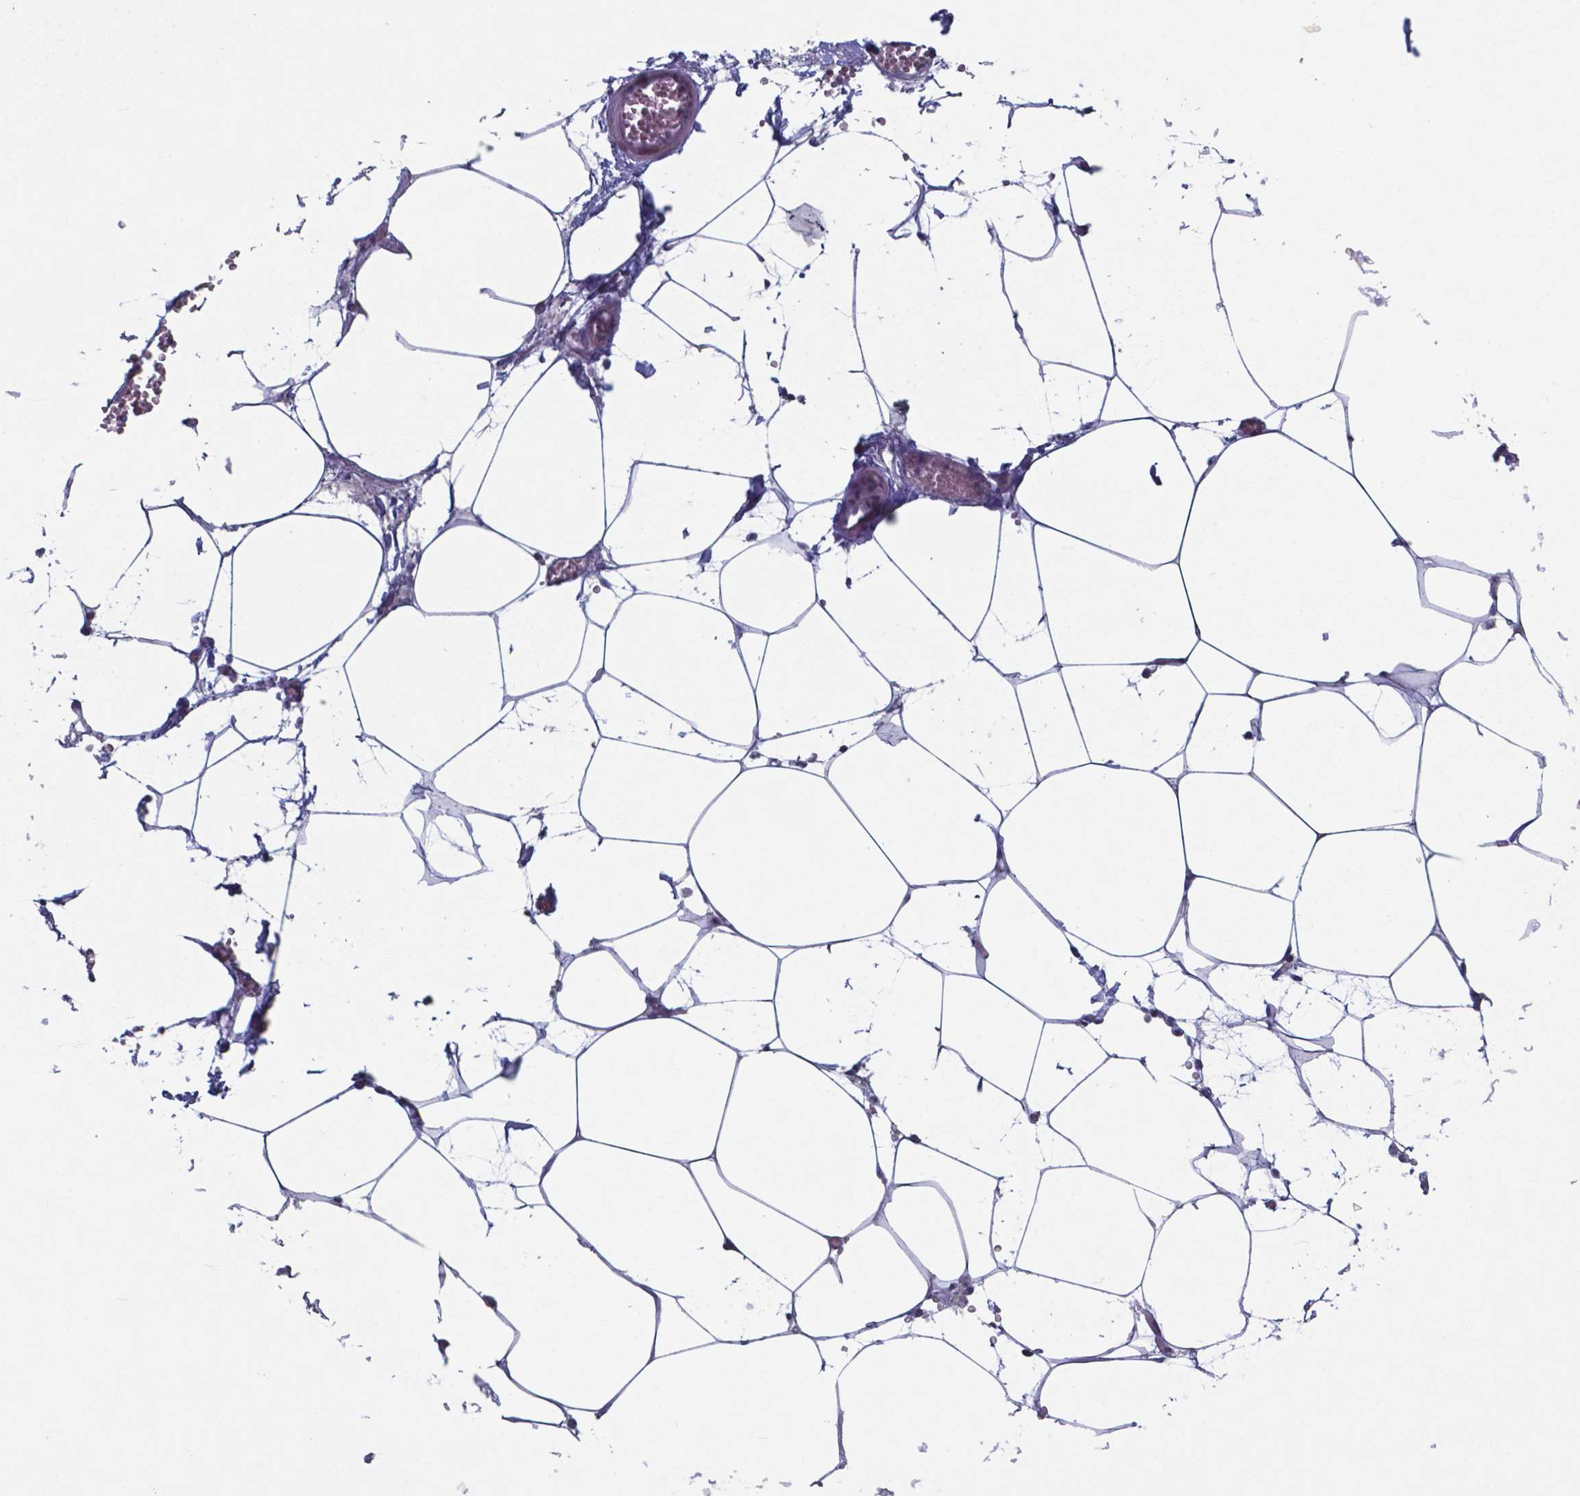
{"staining": {"intensity": "negative", "quantity": "none", "location": "none"}, "tissue": "adipose tissue", "cell_type": "Adipocytes", "image_type": "normal", "snomed": [{"axis": "morphology", "description": "Normal tissue, NOS"}, {"axis": "topography", "description": "Adipose tissue"}, {"axis": "topography", "description": "Pancreas"}, {"axis": "topography", "description": "Peripheral nerve tissue"}], "caption": "A high-resolution histopathology image shows IHC staining of unremarkable adipose tissue, which exhibits no significant positivity in adipocytes. (DAB (3,3'-diaminobenzidine) immunohistochemistry, high magnification).", "gene": "TDP2", "patient": {"sex": "female", "age": 58}}